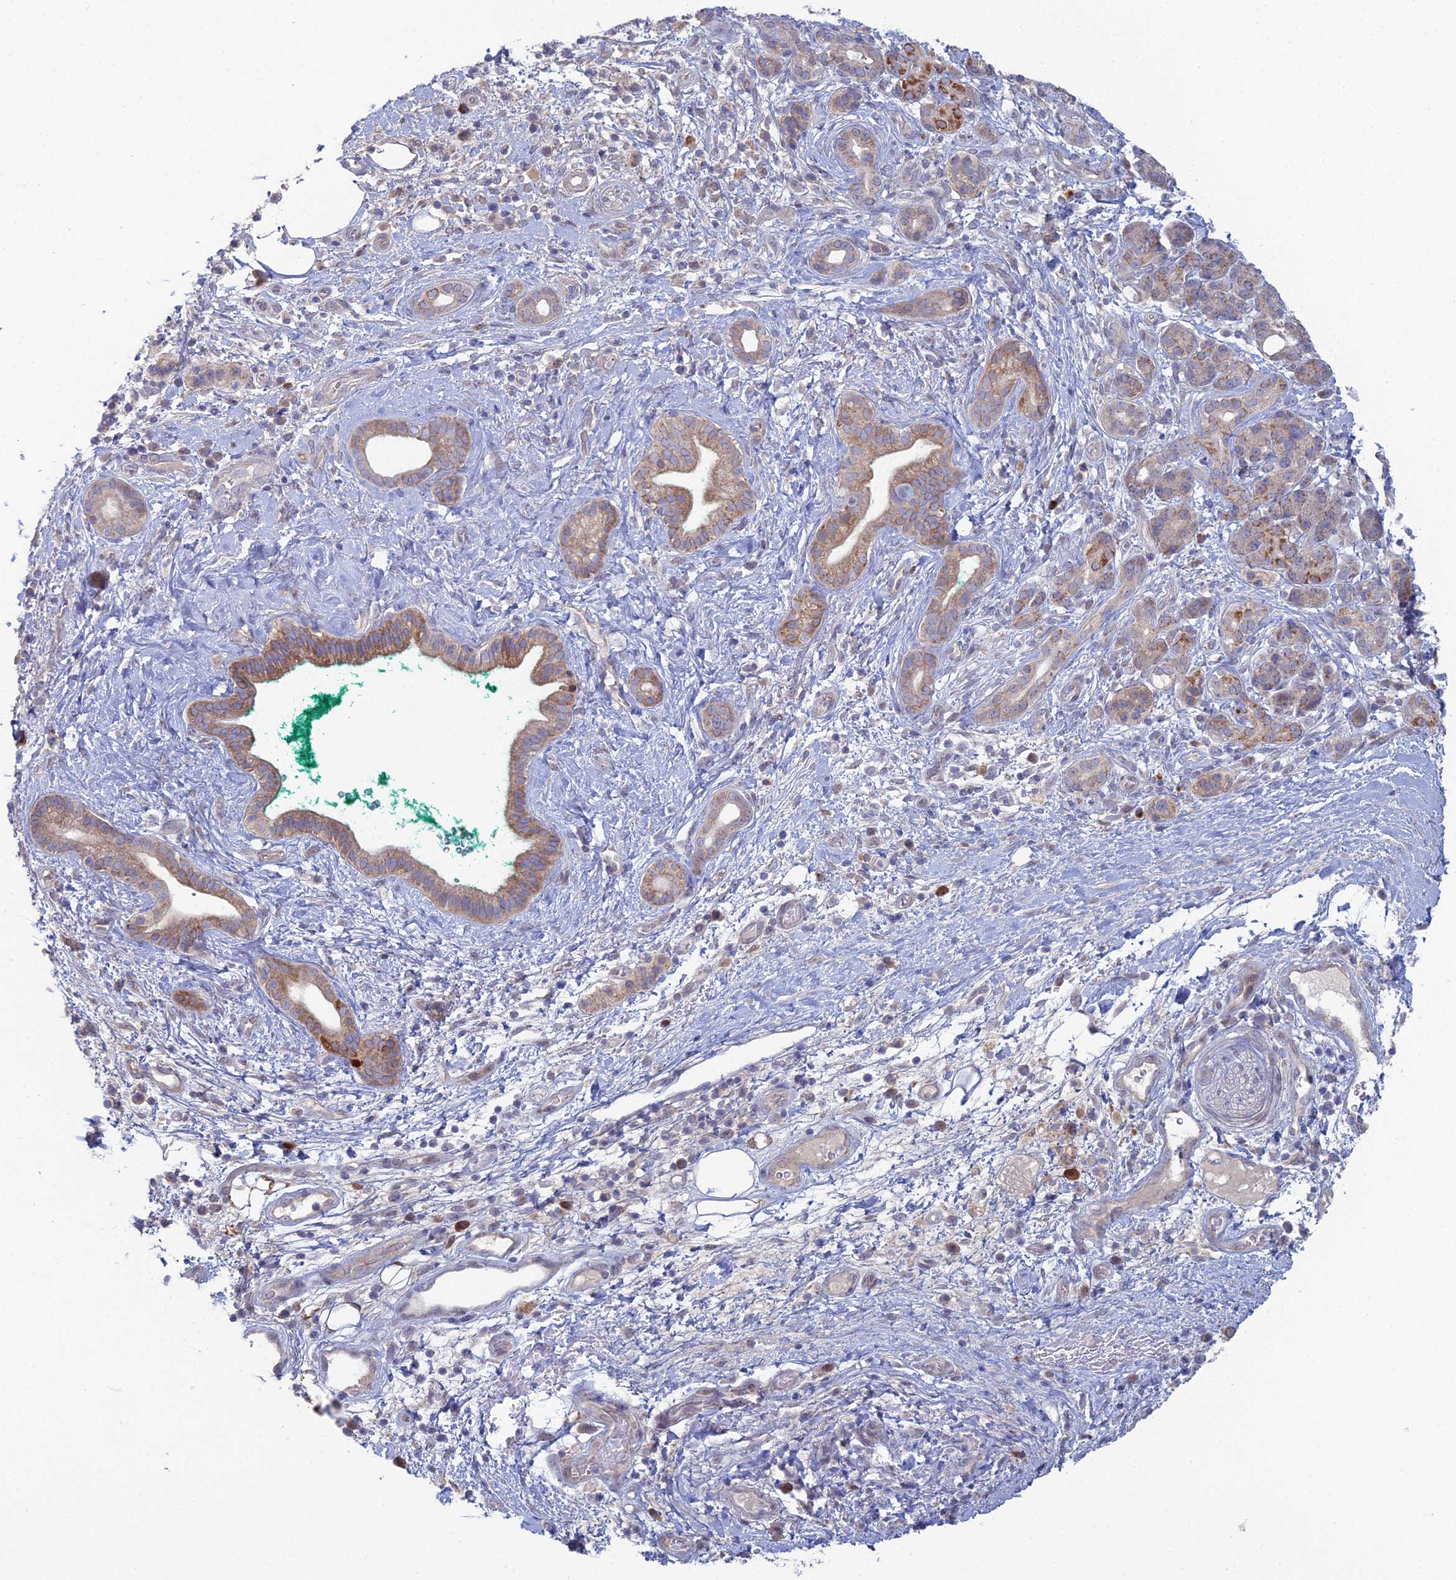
{"staining": {"intensity": "moderate", "quantity": ">75%", "location": "cytoplasmic/membranous"}, "tissue": "pancreatic cancer", "cell_type": "Tumor cells", "image_type": "cancer", "snomed": [{"axis": "morphology", "description": "Adenocarcinoma, NOS"}, {"axis": "topography", "description": "Pancreas"}], "caption": "Pancreatic cancer (adenocarcinoma) was stained to show a protein in brown. There is medium levels of moderate cytoplasmic/membranous staining in approximately >75% of tumor cells.", "gene": "ARL16", "patient": {"sex": "male", "age": 78}}